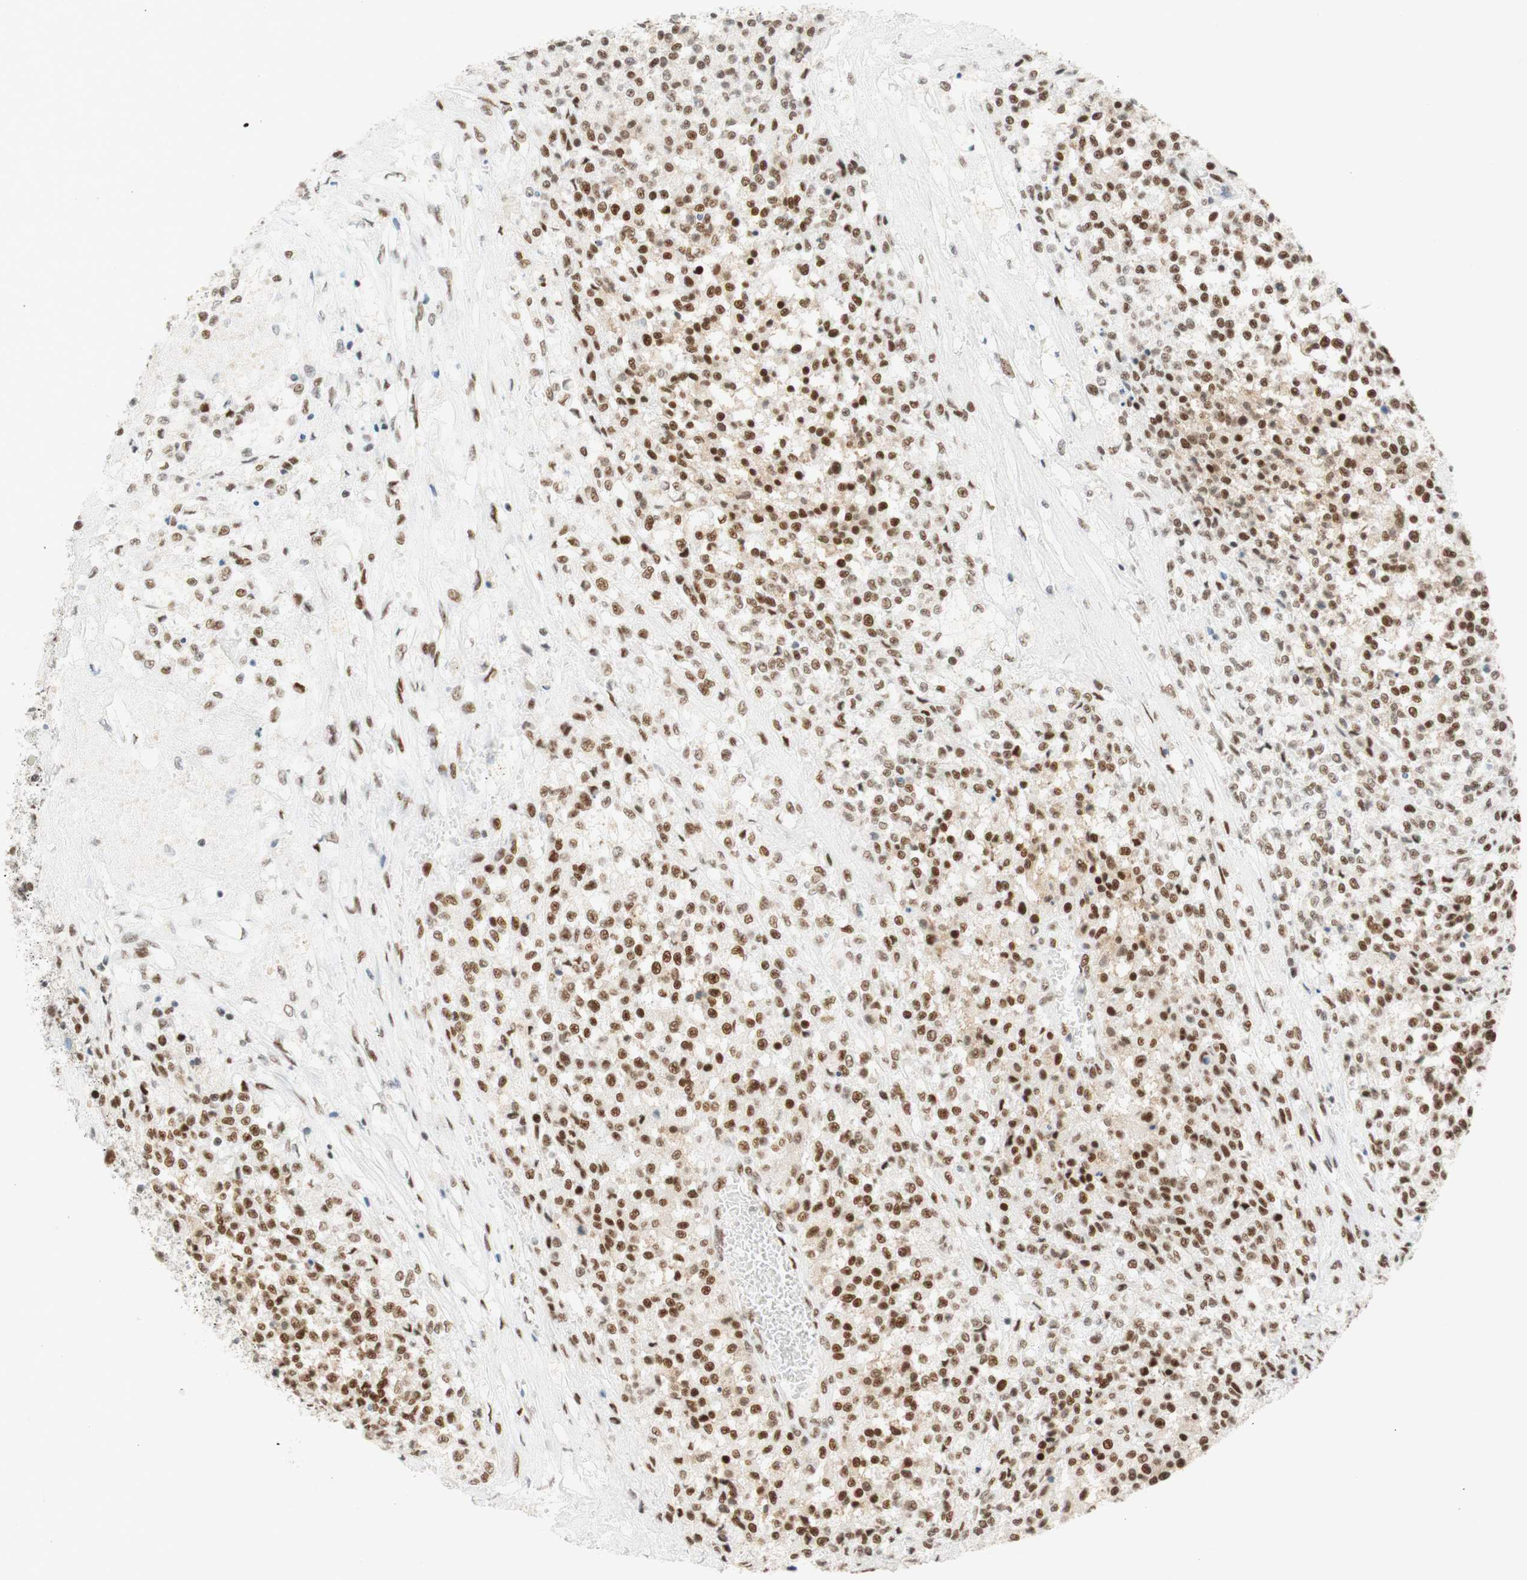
{"staining": {"intensity": "strong", "quantity": "25%-75%", "location": "nuclear"}, "tissue": "testis cancer", "cell_type": "Tumor cells", "image_type": "cancer", "snomed": [{"axis": "morphology", "description": "Seminoma, NOS"}, {"axis": "topography", "description": "Testis"}], "caption": "Strong nuclear expression for a protein is appreciated in about 25%-75% of tumor cells of seminoma (testis) using IHC.", "gene": "RNF20", "patient": {"sex": "male", "age": 59}}